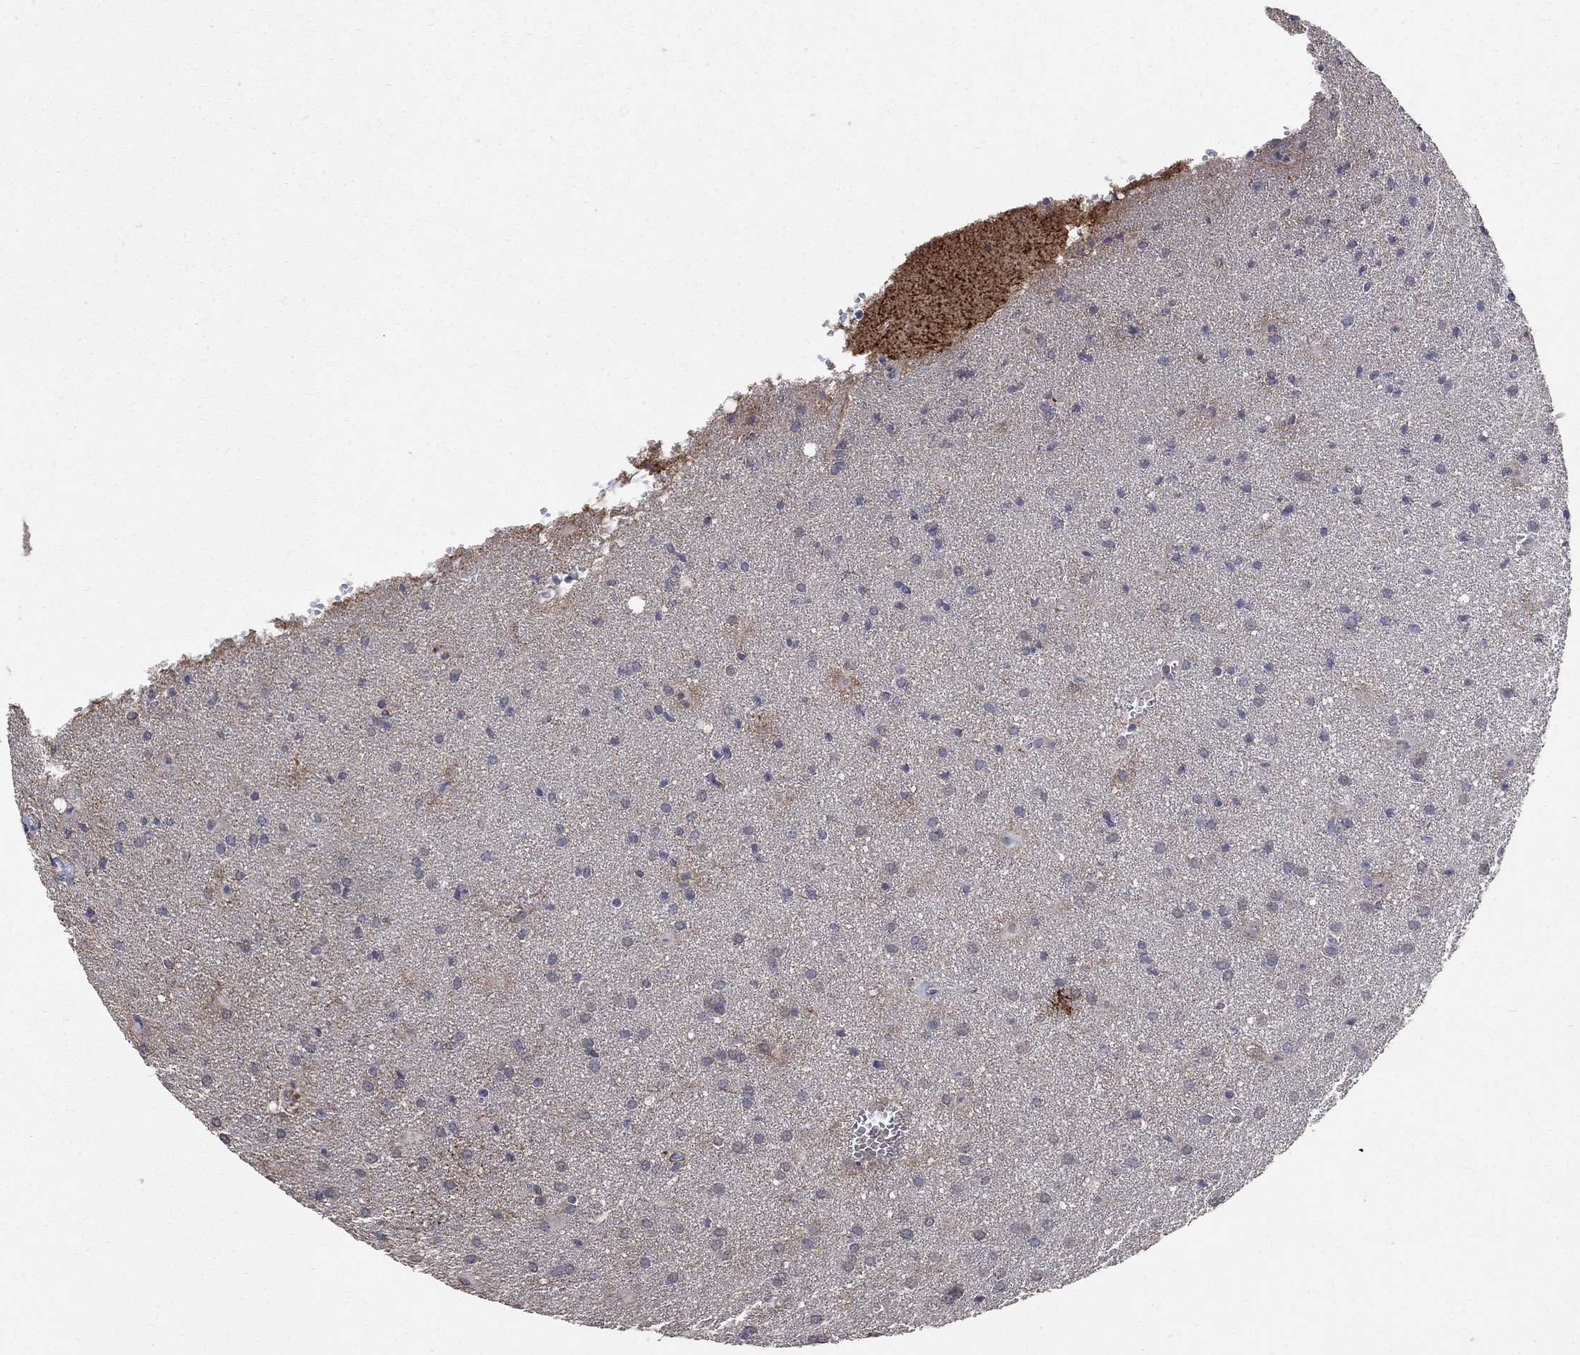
{"staining": {"intensity": "negative", "quantity": "none", "location": "none"}, "tissue": "glioma", "cell_type": "Tumor cells", "image_type": "cancer", "snomed": [{"axis": "morphology", "description": "Glioma, malignant, Low grade"}, {"axis": "topography", "description": "Brain"}], "caption": "IHC micrograph of neoplastic tissue: malignant glioma (low-grade) stained with DAB (3,3'-diaminobenzidine) exhibits no significant protein positivity in tumor cells. Brightfield microscopy of immunohistochemistry (IHC) stained with DAB (3,3'-diaminobenzidine) (brown) and hematoxylin (blue), captured at high magnification.", "gene": "CHST5", "patient": {"sex": "male", "age": 58}}